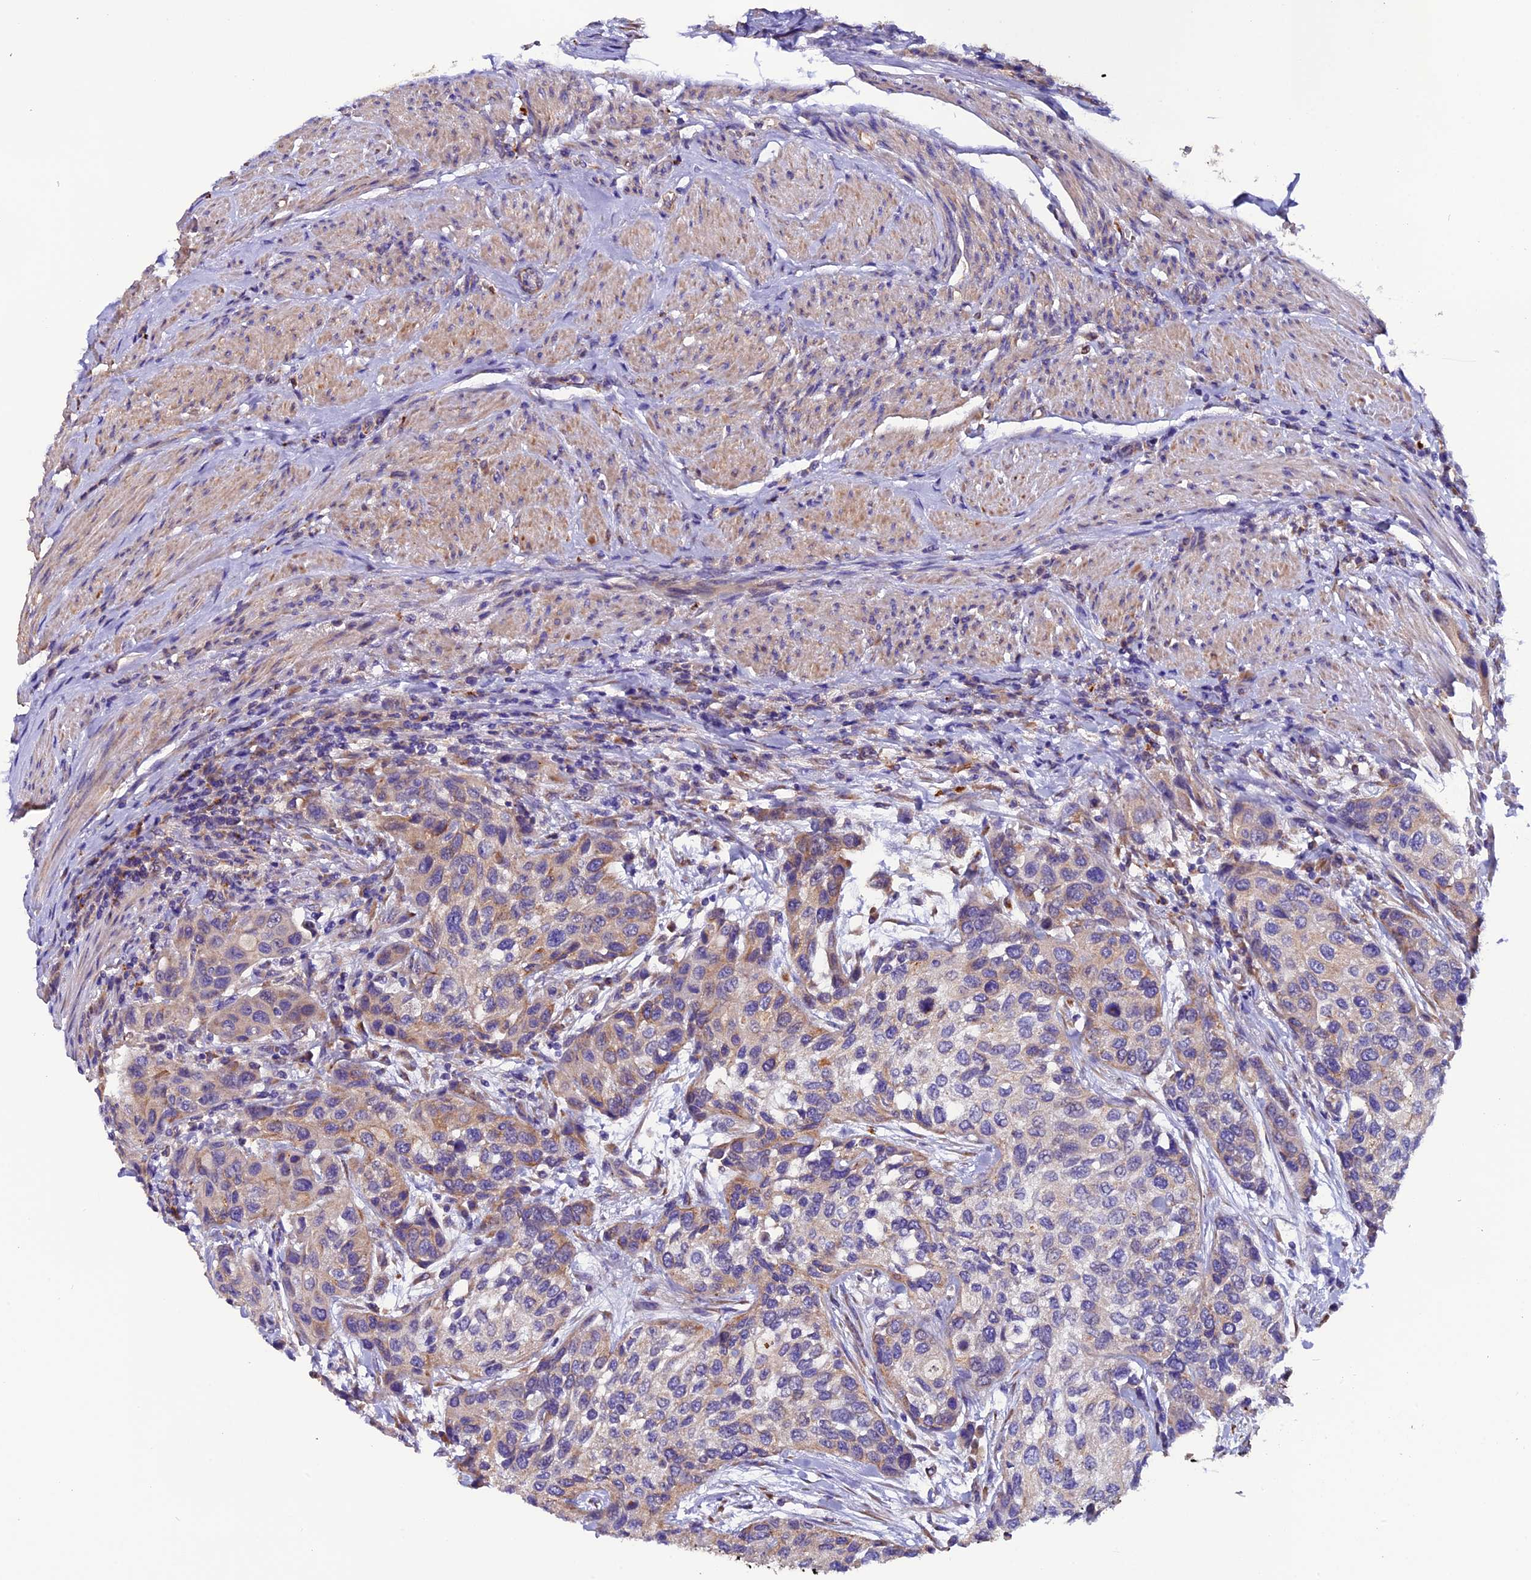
{"staining": {"intensity": "weak", "quantity": "25%-75%", "location": "cytoplasmic/membranous"}, "tissue": "urothelial cancer", "cell_type": "Tumor cells", "image_type": "cancer", "snomed": [{"axis": "morphology", "description": "Normal tissue, NOS"}, {"axis": "morphology", "description": "Urothelial carcinoma, High grade"}, {"axis": "topography", "description": "Vascular tissue"}, {"axis": "topography", "description": "Urinary bladder"}], "caption": "High-grade urothelial carcinoma stained with a protein marker demonstrates weak staining in tumor cells.", "gene": "CLN5", "patient": {"sex": "female", "age": 56}}